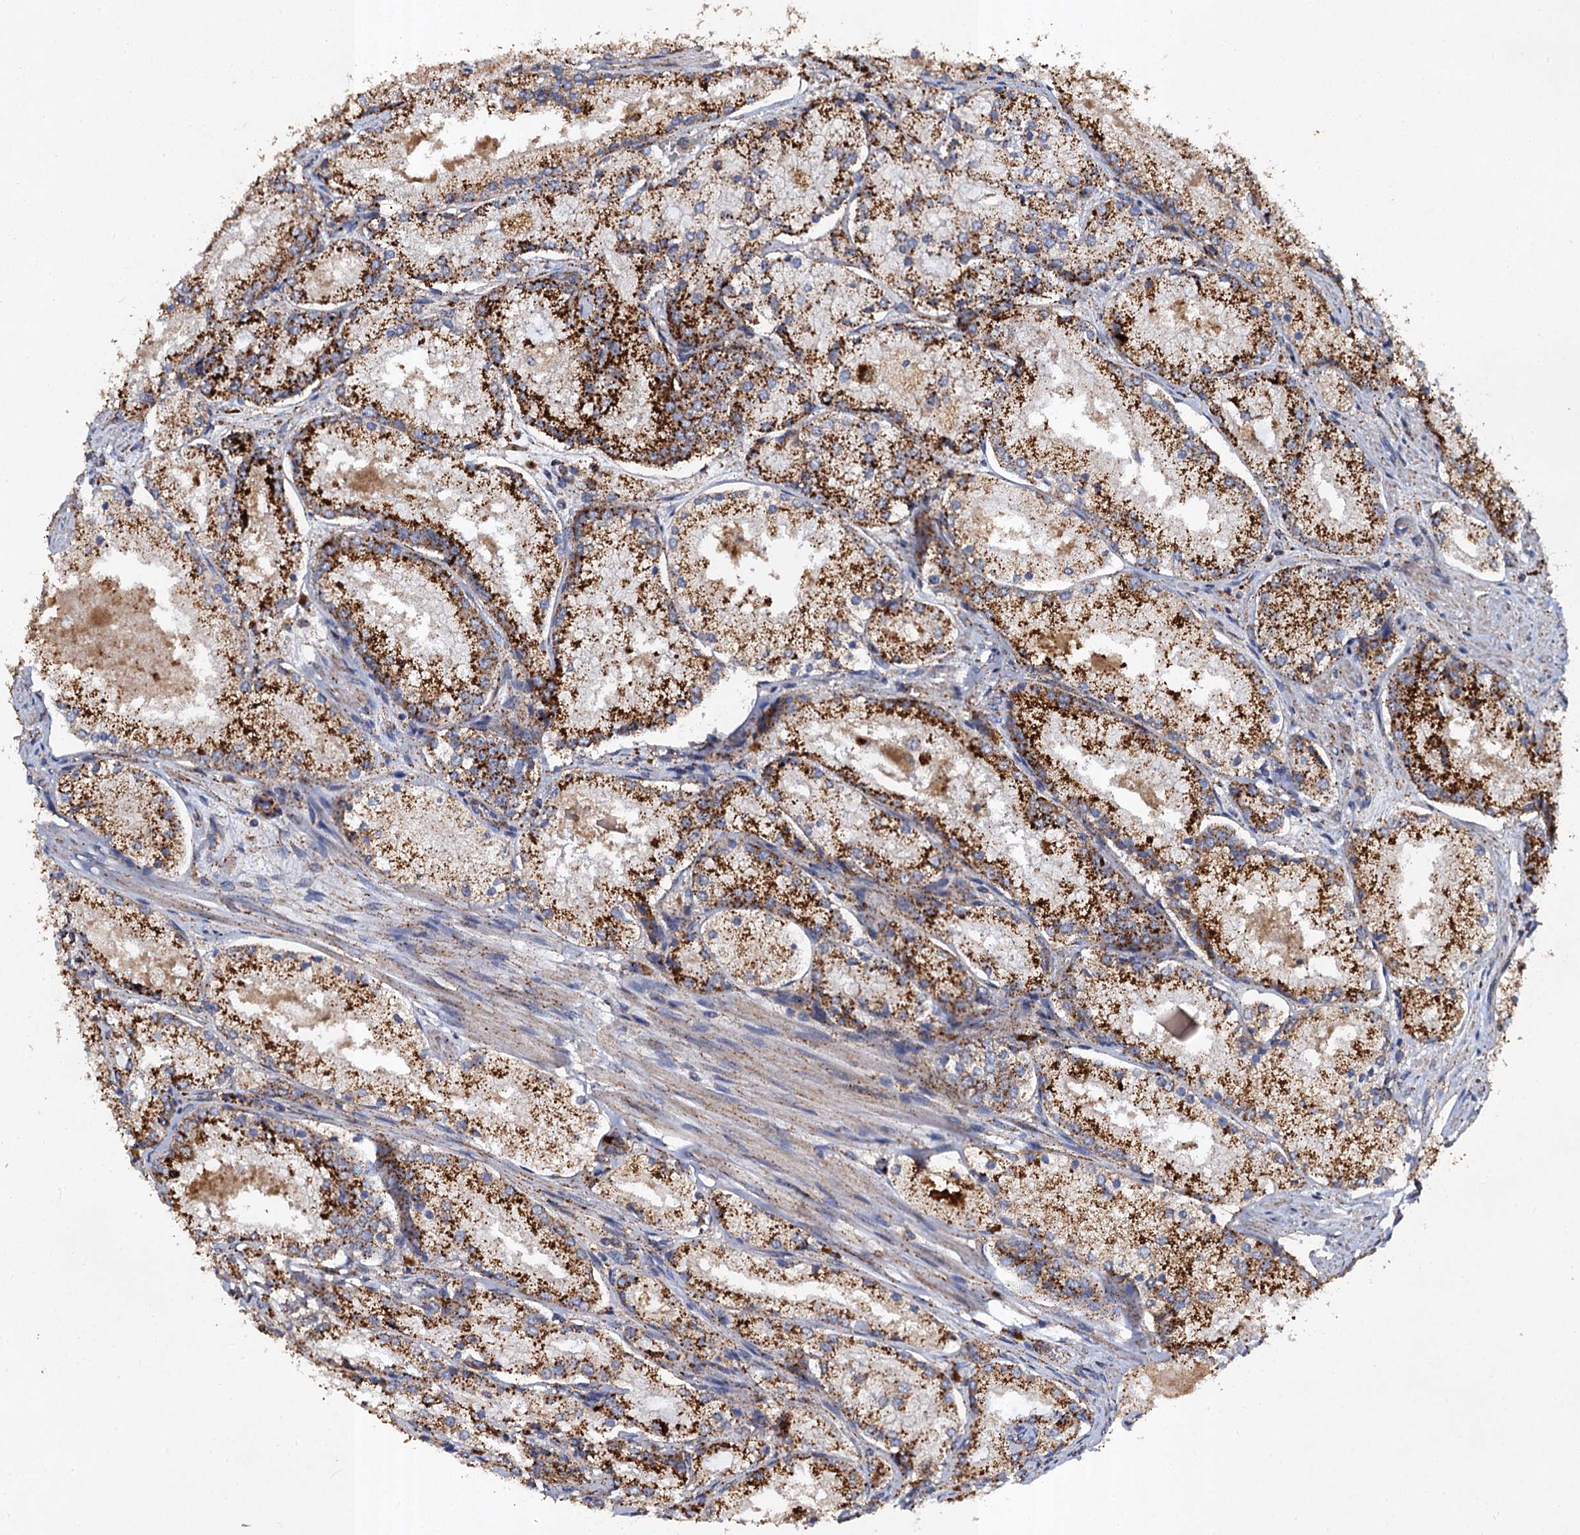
{"staining": {"intensity": "strong", "quantity": ">75%", "location": "cytoplasmic/membranous"}, "tissue": "prostate cancer", "cell_type": "Tumor cells", "image_type": "cancer", "snomed": [{"axis": "morphology", "description": "Adenocarcinoma, Low grade"}, {"axis": "topography", "description": "Prostate"}], "caption": "High-power microscopy captured an immunohistochemistry photomicrograph of prostate low-grade adenocarcinoma, revealing strong cytoplasmic/membranous positivity in about >75% of tumor cells.", "gene": "GBA1", "patient": {"sex": "male", "age": 74}}